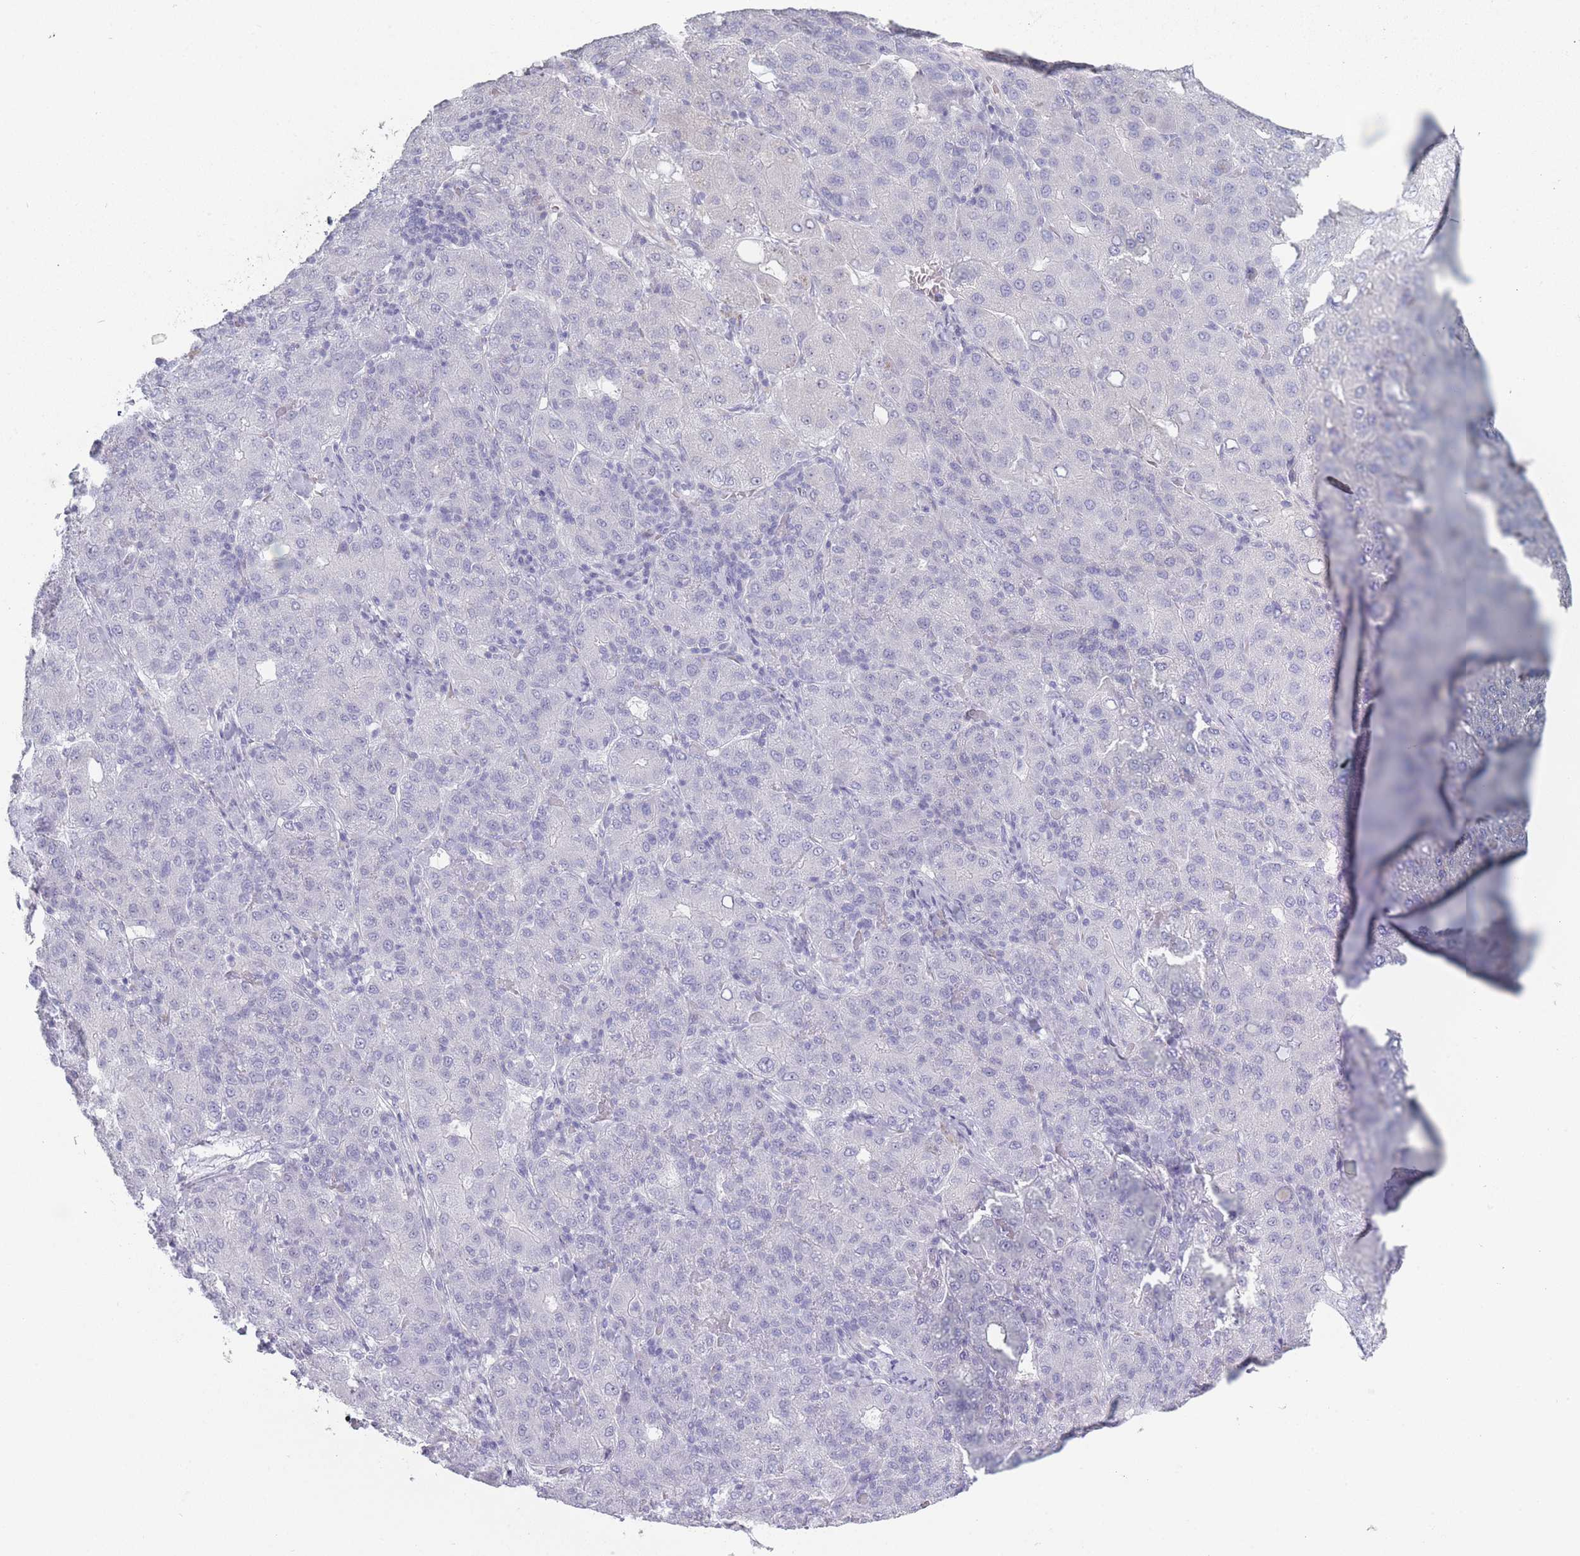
{"staining": {"intensity": "negative", "quantity": "none", "location": "none"}, "tissue": "liver cancer", "cell_type": "Tumor cells", "image_type": "cancer", "snomed": [{"axis": "morphology", "description": "Carcinoma, Hepatocellular, NOS"}, {"axis": "topography", "description": "Liver"}], "caption": "An IHC histopathology image of liver hepatocellular carcinoma is shown. There is no staining in tumor cells of liver hepatocellular carcinoma.", "gene": "ROS1", "patient": {"sex": "male", "age": 65}}